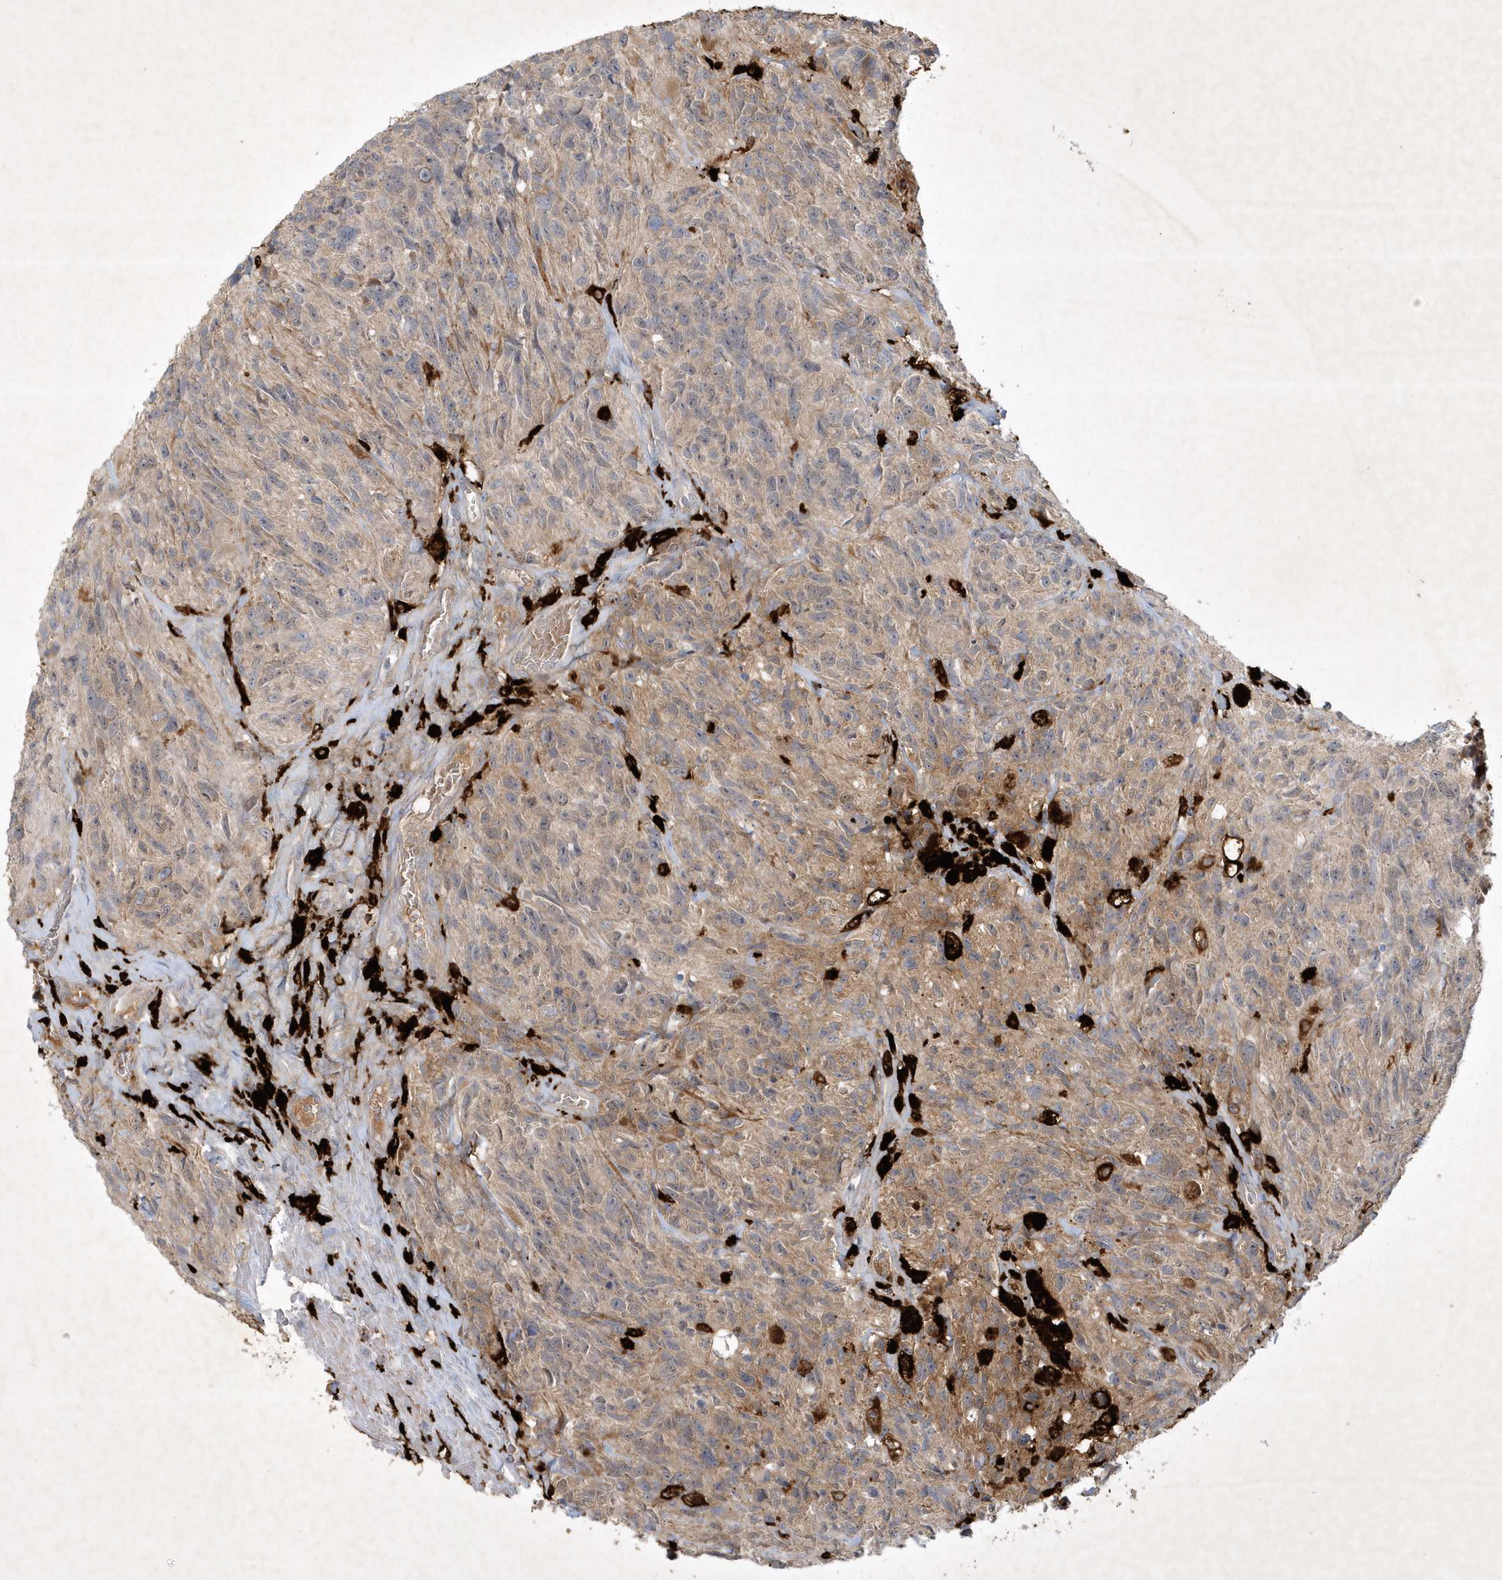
{"staining": {"intensity": "weak", "quantity": "<25%", "location": "cytoplasmic/membranous"}, "tissue": "glioma", "cell_type": "Tumor cells", "image_type": "cancer", "snomed": [{"axis": "morphology", "description": "Glioma, malignant, High grade"}, {"axis": "topography", "description": "Brain"}], "caption": "Tumor cells are negative for brown protein staining in high-grade glioma (malignant). (Stains: DAB (3,3'-diaminobenzidine) IHC with hematoxylin counter stain, Microscopy: brightfield microscopy at high magnification).", "gene": "THG1L", "patient": {"sex": "male", "age": 69}}